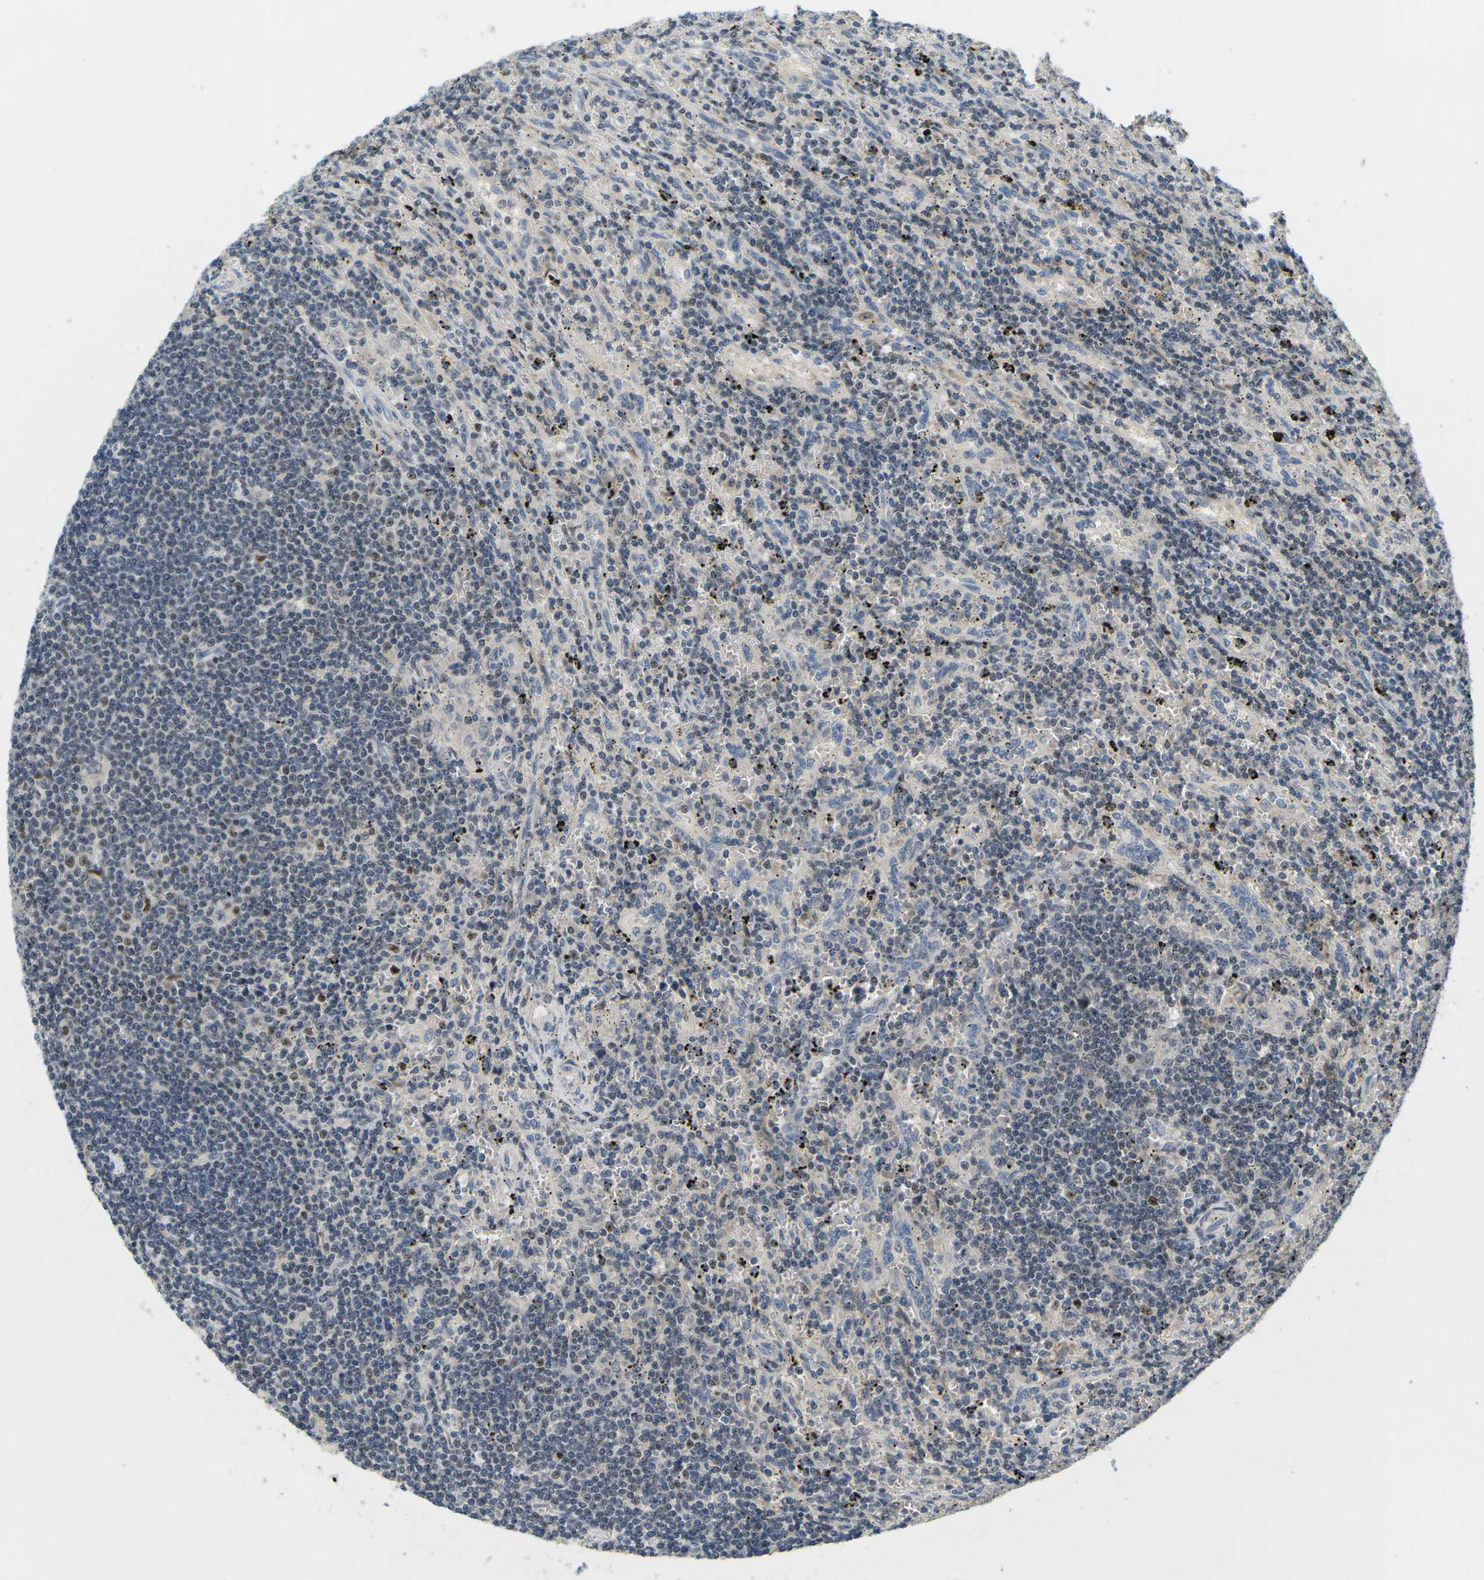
{"staining": {"intensity": "moderate", "quantity": "<25%", "location": "nuclear"}, "tissue": "lymphoma", "cell_type": "Tumor cells", "image_type": "cancer", "snomed": [{"axis": "morphology", "description": "Malignant lymphoma, non-Hodgkin's type, Low grade"}, {"axis": "topography", "description": "Spleen"}], "caption": "Immunohistochemistry (IHC) of human low-grade malignant lymphoma, non-Hodgkin's type demonstrates low levels of moderate nuclear expression in about <25% of tumor cells. (DAB IHC, brown staining for protein, blue staining for nuclei).", "gene": "KLHL8", "patient": {"sex": "male", "age": 76}}